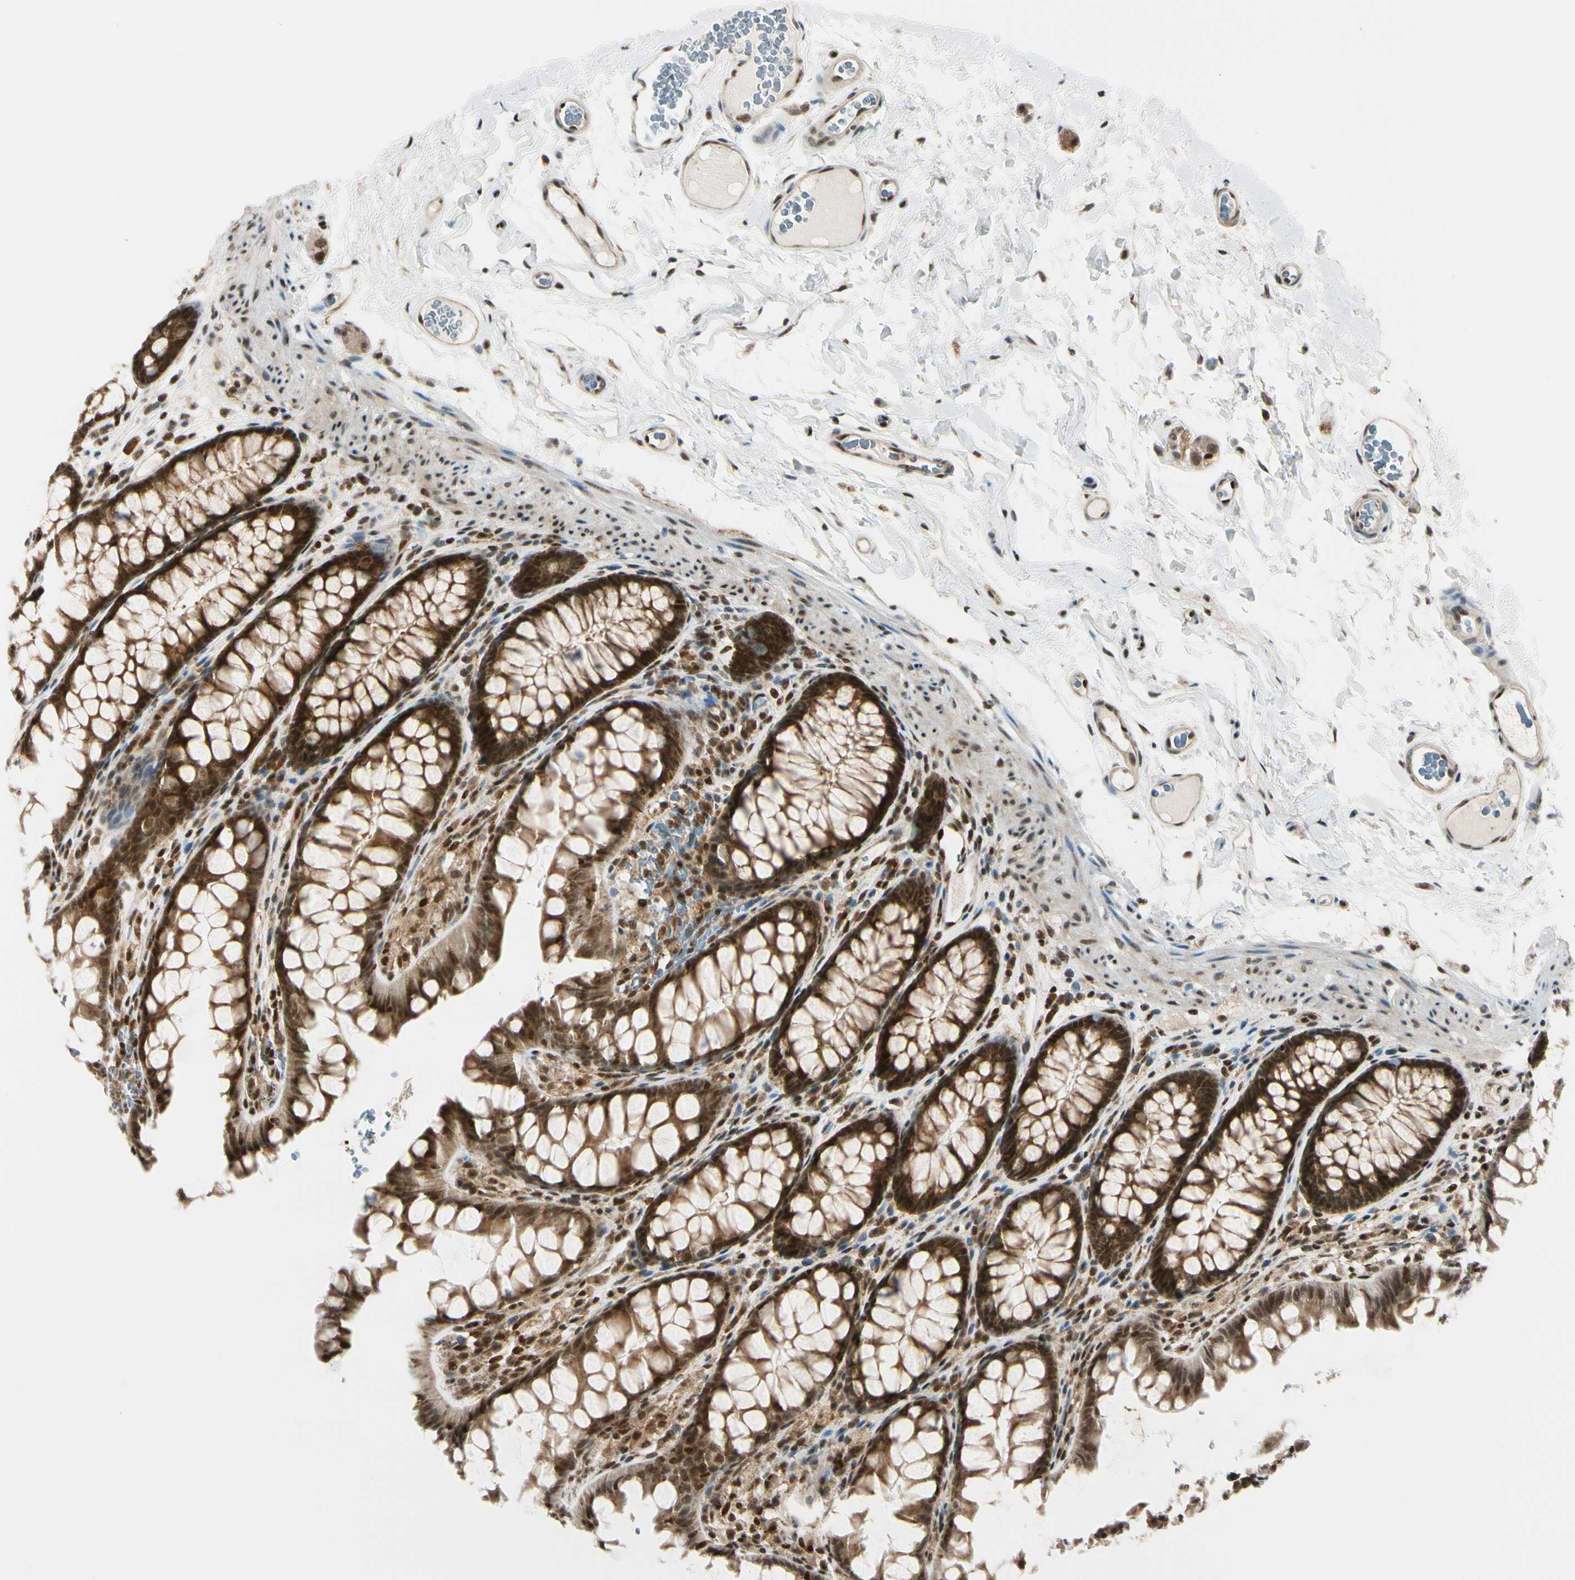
{"staining": {"intensity": "strong", "quantity": ">75%", "location": "nuclear"}, "tissue": "colon", "cell_type": "Endothelial cells", "image_type": "normal", "snomed": [{"axis": "morphology", "description": "Normal tissue, NOS"}, {"axis": "topography", "description": "Colon"}], "caption": "A brown stain shows strong nuclear expression of a protein in endothelial cells of normal human colon. (DAB IHC with brightfield microscopy, high magnification).", "gene": "DAXX", "patient": {"sex": "female", "age": 55}}